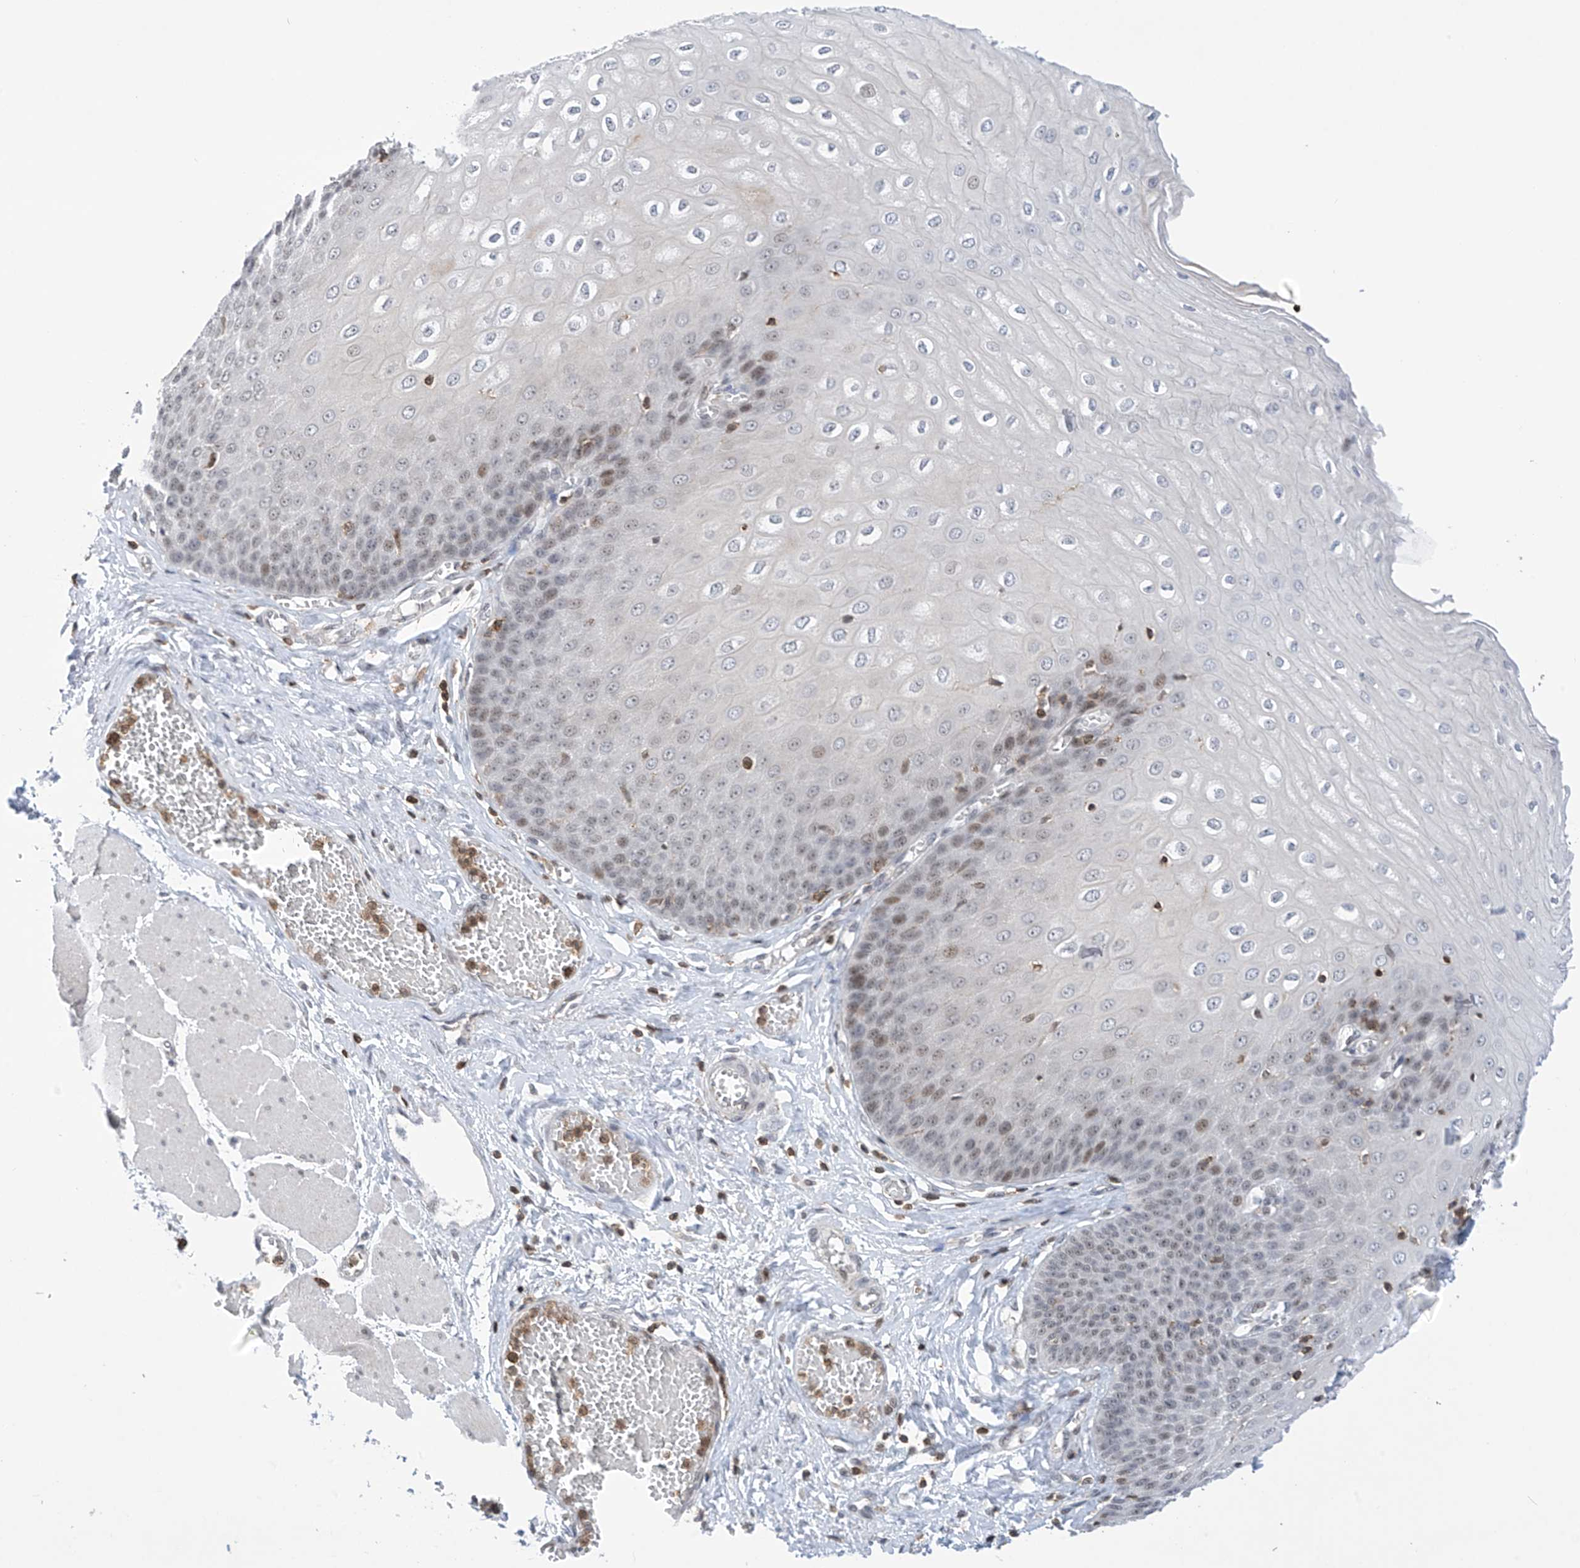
{"staining": {"intensity": "weak", "quantity": "<25%", "location": "cytoplasmic/membranous,nuclear"}, "tissue": "esophagus", "cell_type": "Squamous epithelial cells", "image_type": "normal", "snomed": [{"axis": "morphology", "description": "Normal tissue, NOS"}, {"axis": "topography", "description": "Esophagus"}], "caption": "Immunohistochemistry histopathology image of unremarkable esophagus: esophagus stained with DAB (3,3'-diaminobenzidine) demonstrates no significant protein positivity in squamous epithelial cells.", "gene": "MSL3", "patient": {"sex": "male", "age": 60}}